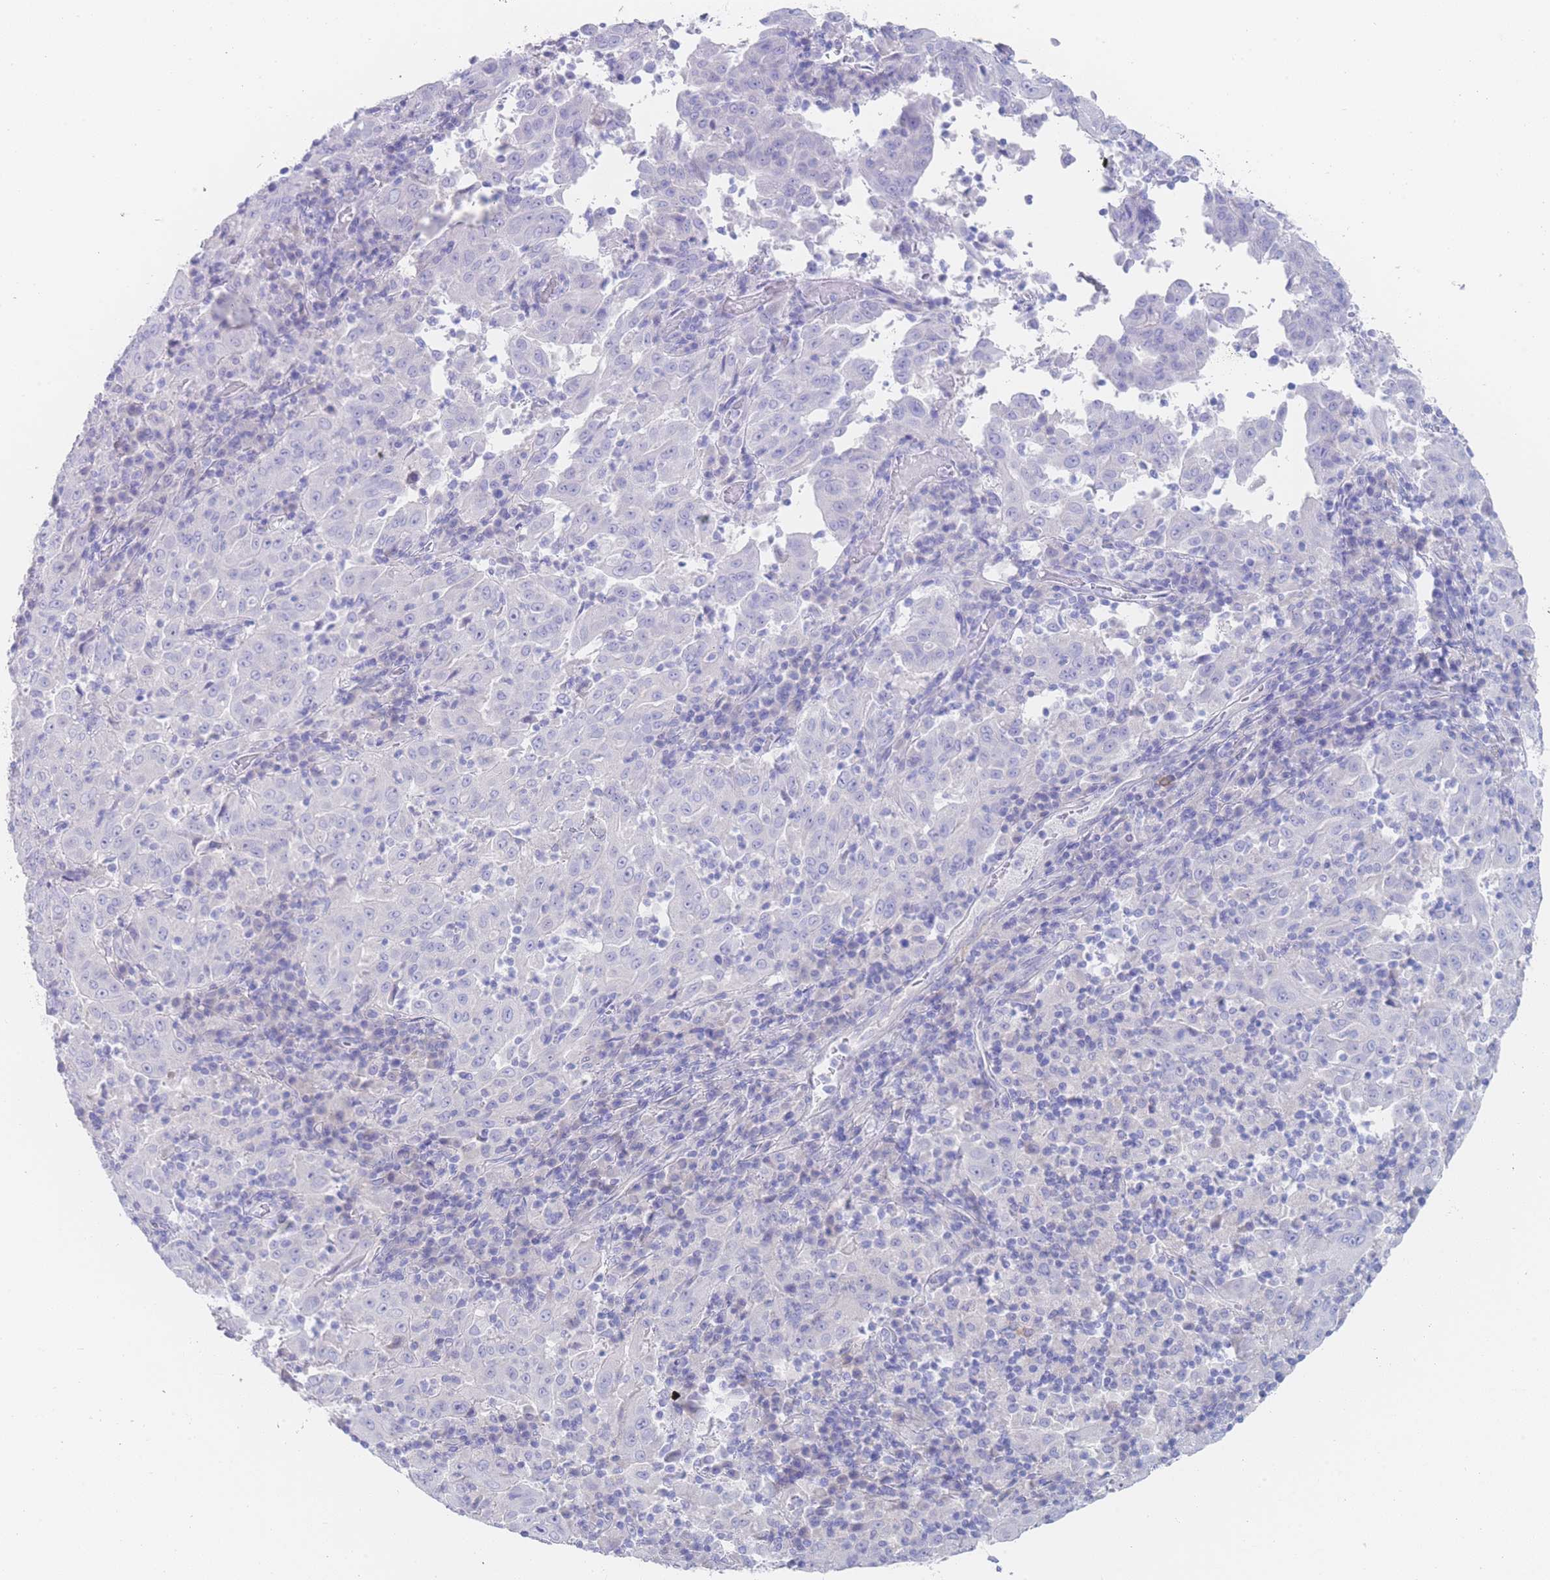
{"staining": {"intensity": "negative", "quantity": "none", "location": "none"}, "tissue": "pancreatic cancer", "cell_type": "Tumor cells", "image_type": "cancer", "snomed": [{"axis": "morphology", "description": "Adenocarcinoma, NOS"}, {"axis": "topography", "description": "Pancreas"}], "caption": "High magnification brightfield microscopy of pancreatic adenocarcinoma stained with DAB (brown) and counterstained with hematoxylin (blue): tumor cells show no significant positivity.", "gene": "LZTFL1", "patient": {"sex": "male", "age": 63}}